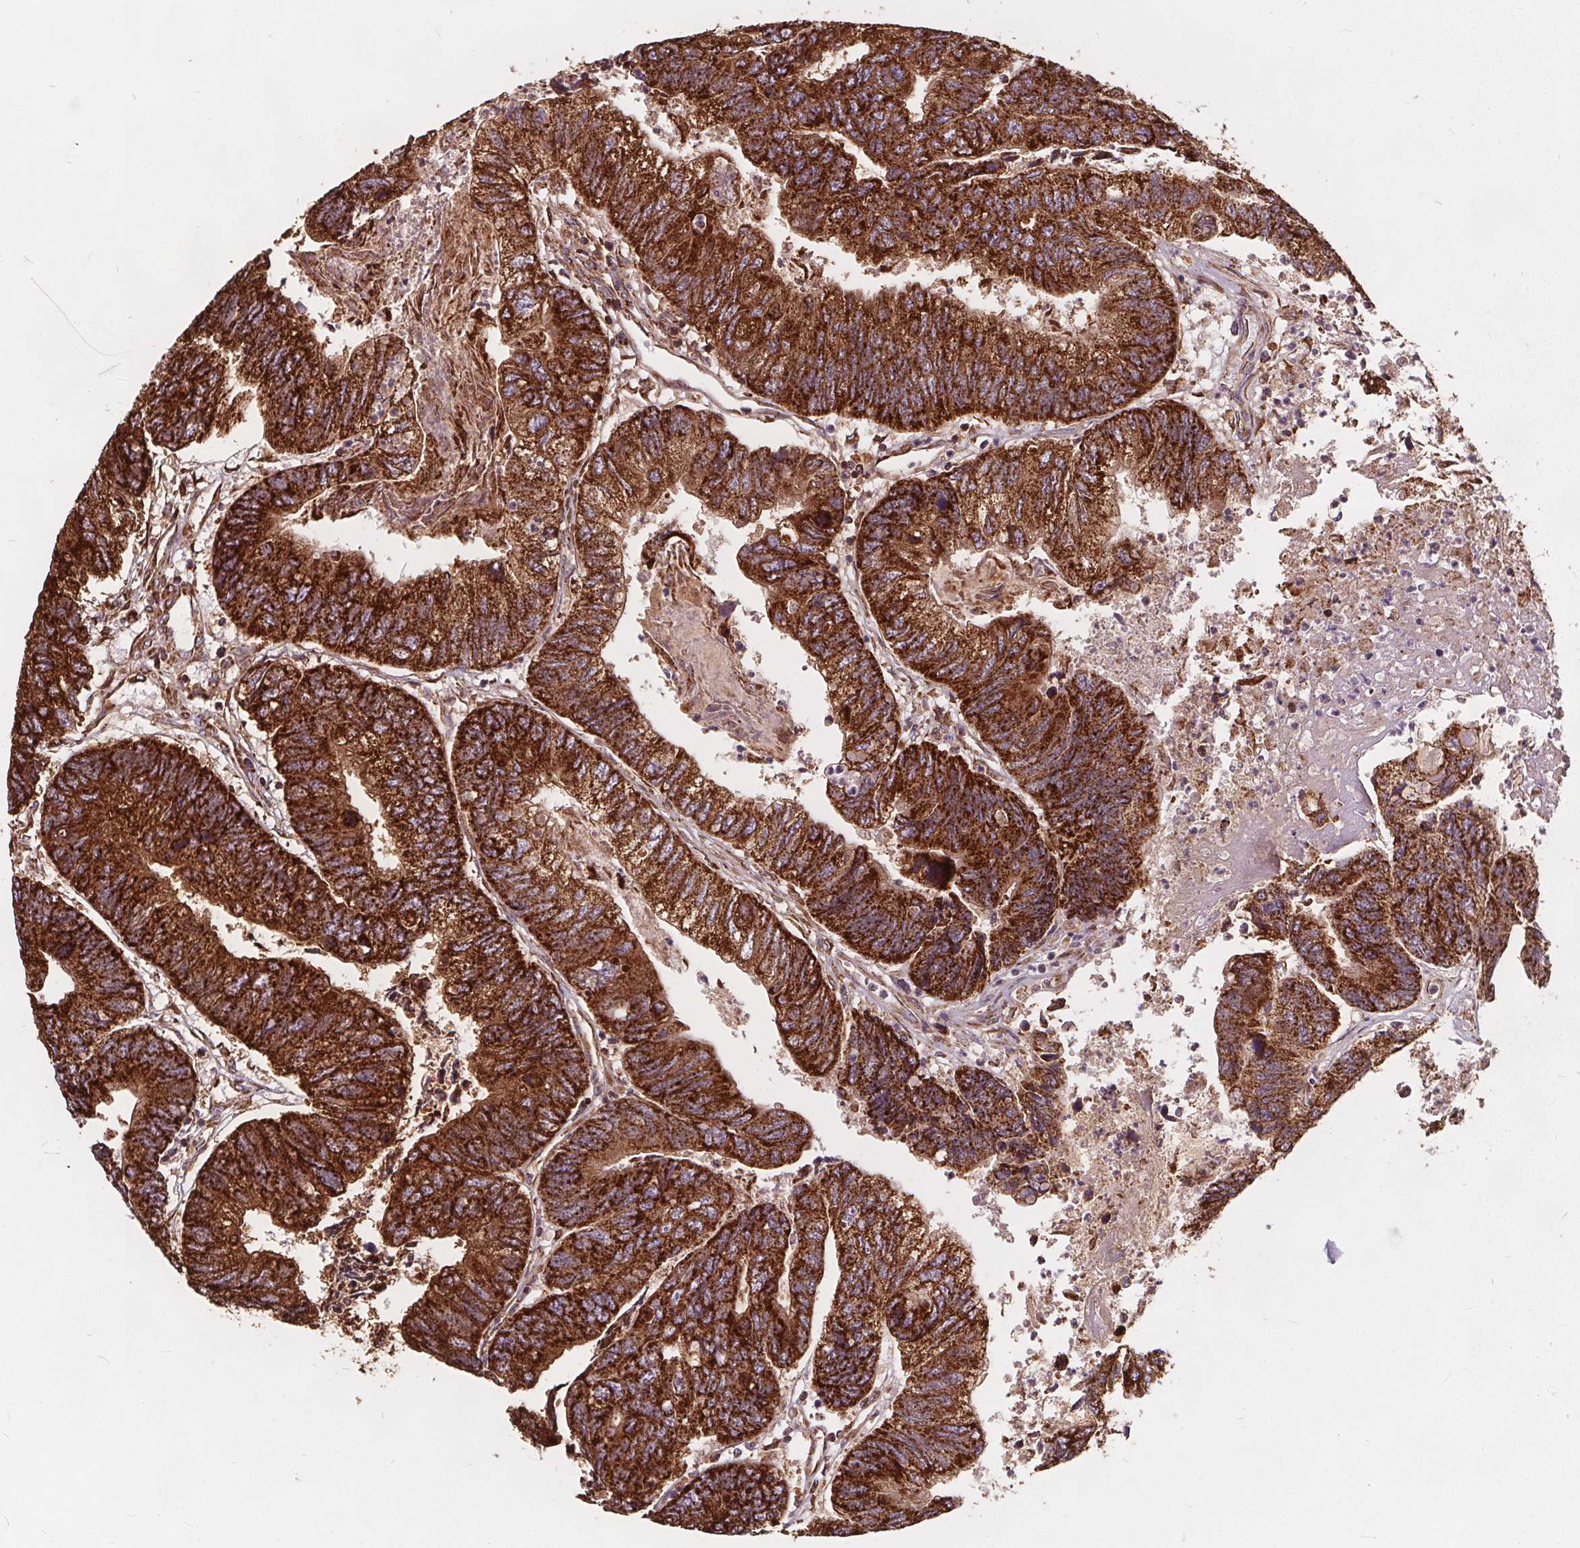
{"staining": {"intensity": "strong", "quantity": ">75%", "location": "cytoplasmic/membranous"}, "tissue": "colorectal cancer", "cell_type": "Tumor cells", "image_type": "cancer", "snomed": [{"axis": "morphology", "description": "Adenocarcinoma, NOS"}, {"axis": "topography", "description": "Colon"}], "caption": "Colorectal adenocarcinoma tissue shows strong cytoplasmic/membranous positivity in about >75% of tumor cells (DAB (3,3'-diaminobenzidine) IHC, brown staining for protein, blue staining for nuclei).", "gene": "PLSCR3", "patient": {"sex": "female", "age": 67}}